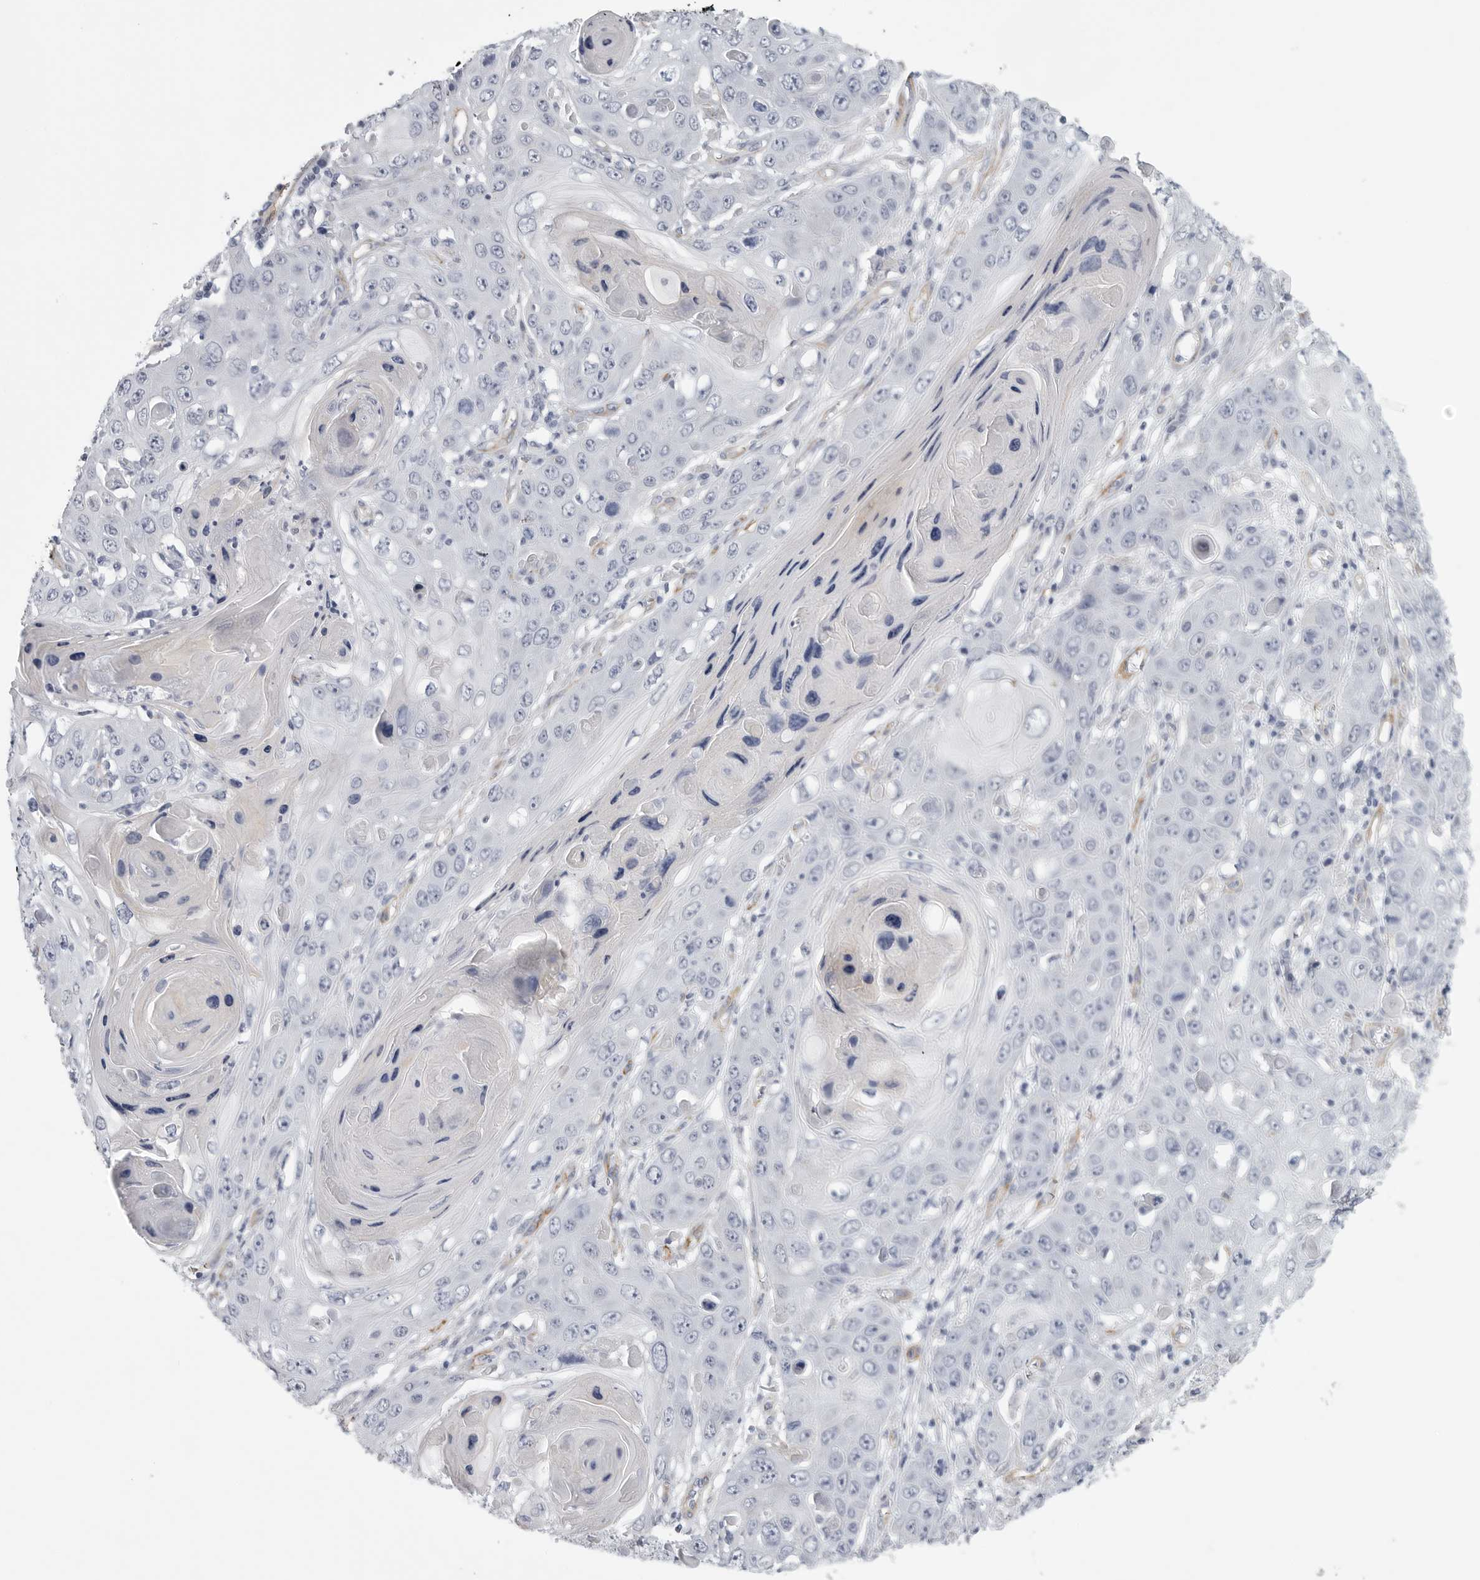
{"staining": {"intensity": "negative", "quantity": "none", "location": "none"}, "tissue": "skin cancer", "cell_type": "Tumor cells", "image_type": "cancer", "snomed": [{"axis": "morphology", "description": "Squamous cell carcinoma, NOS"}, {"axis": "topography", "description": "Skin"}], "caption": "Immunohistochemistry of skin cancer (squamous cell carcinoma) reveals no expression in tumor cells.", "gene": "TNR", "patient": {"sex": "male", "age": 55}}